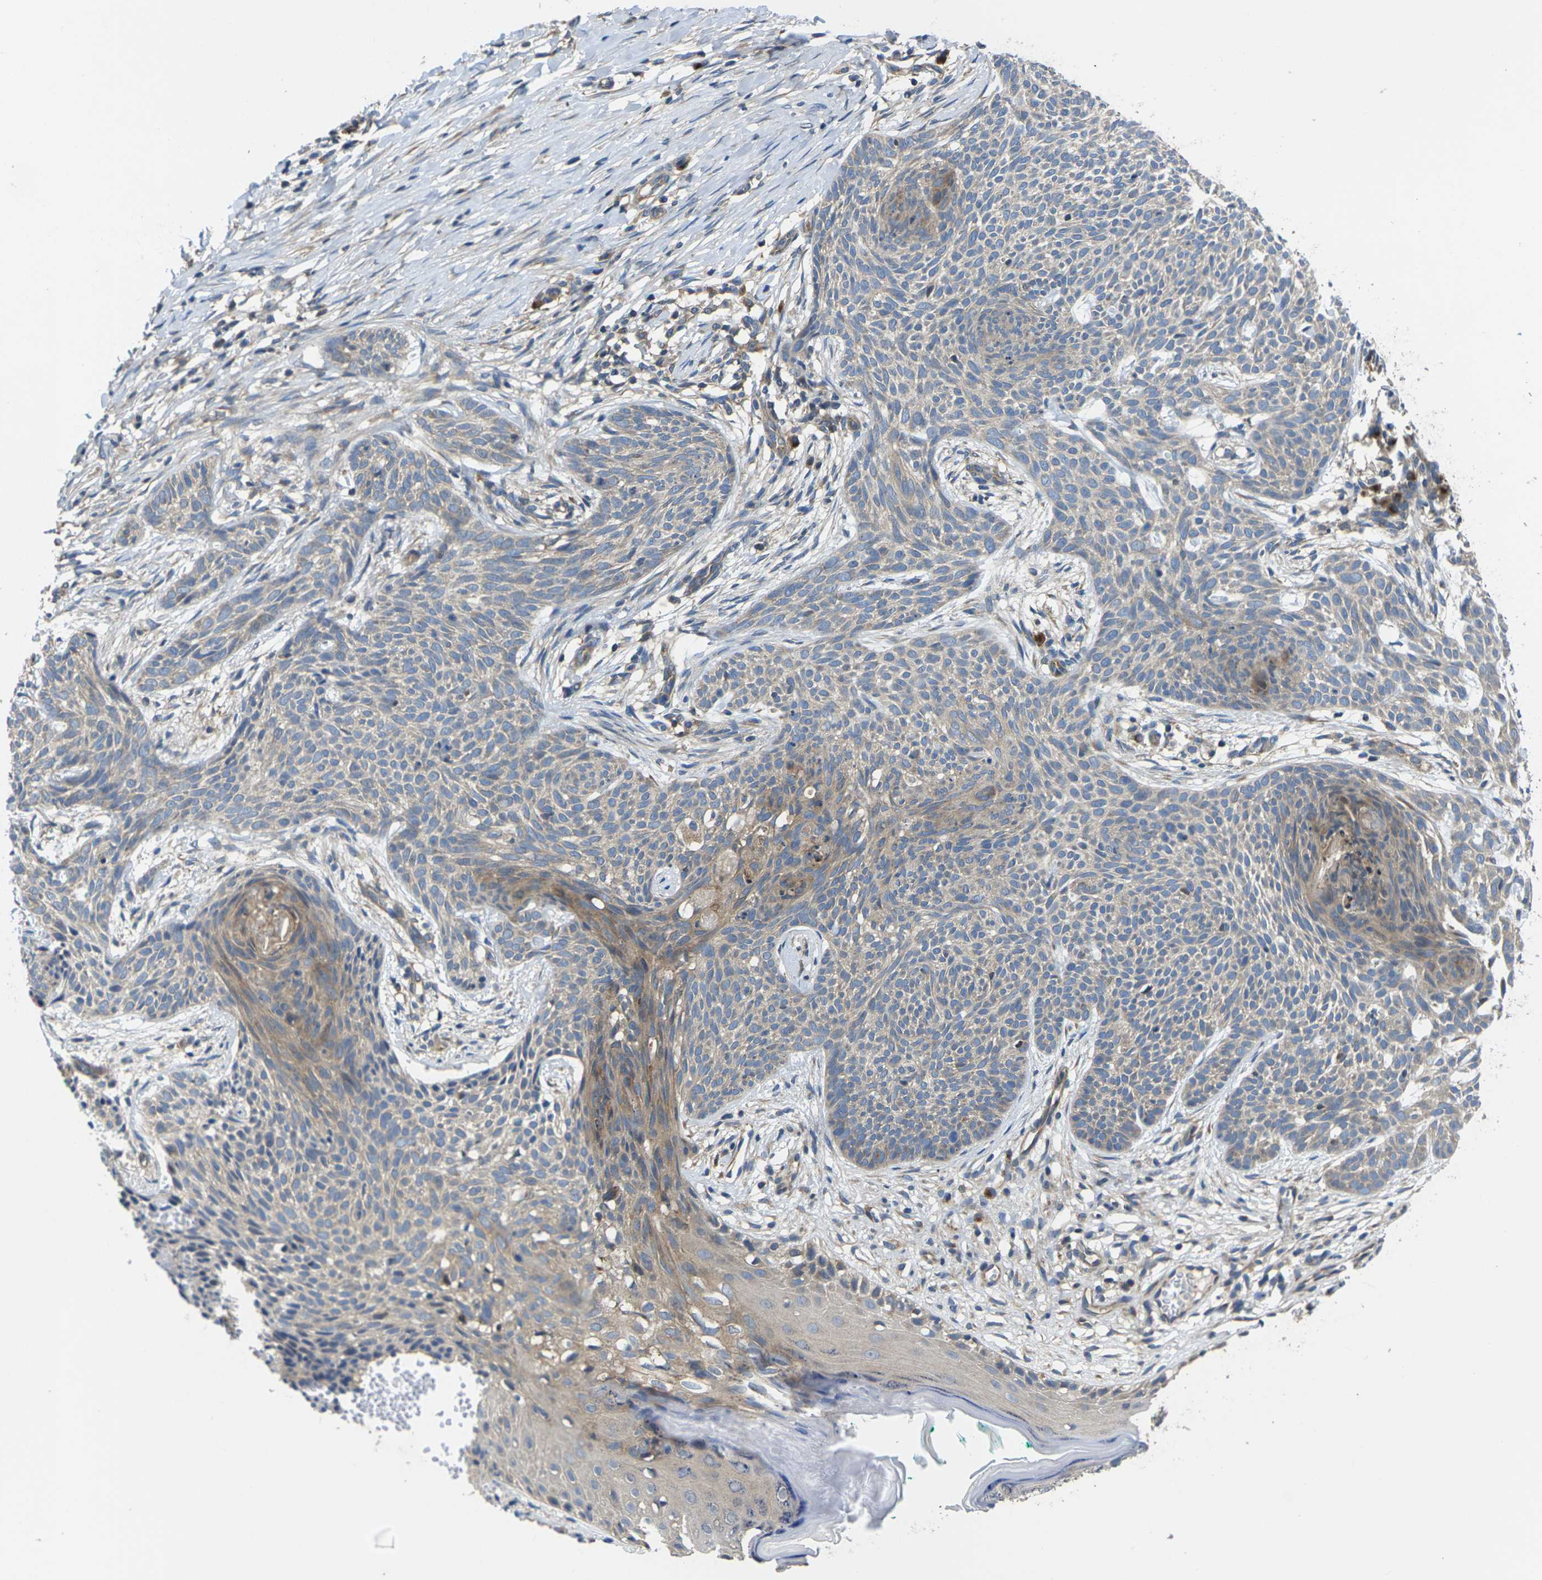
{"staining": {"intensity": "weak", "quantity": ">75%", "location": "cytoplasmic/membranous"}, "tissue": "skin cancer", "cell_type": "Tumor cells", "image_type": "cancer", "snomed": [{"axis": "morphology", "description": "Basal cell carcinoma"}, {"axis": "topography", "description": "Skin"}], "caption": "An image showing weak cytoplasmic/membranous positivity in approximately >75% of tumor cells in basal cell carcinoma (skin), as visualized by brown immunohistochemical staining.", "gene": "TMCC2", "patient": {"sex": "female", "age": 59}}